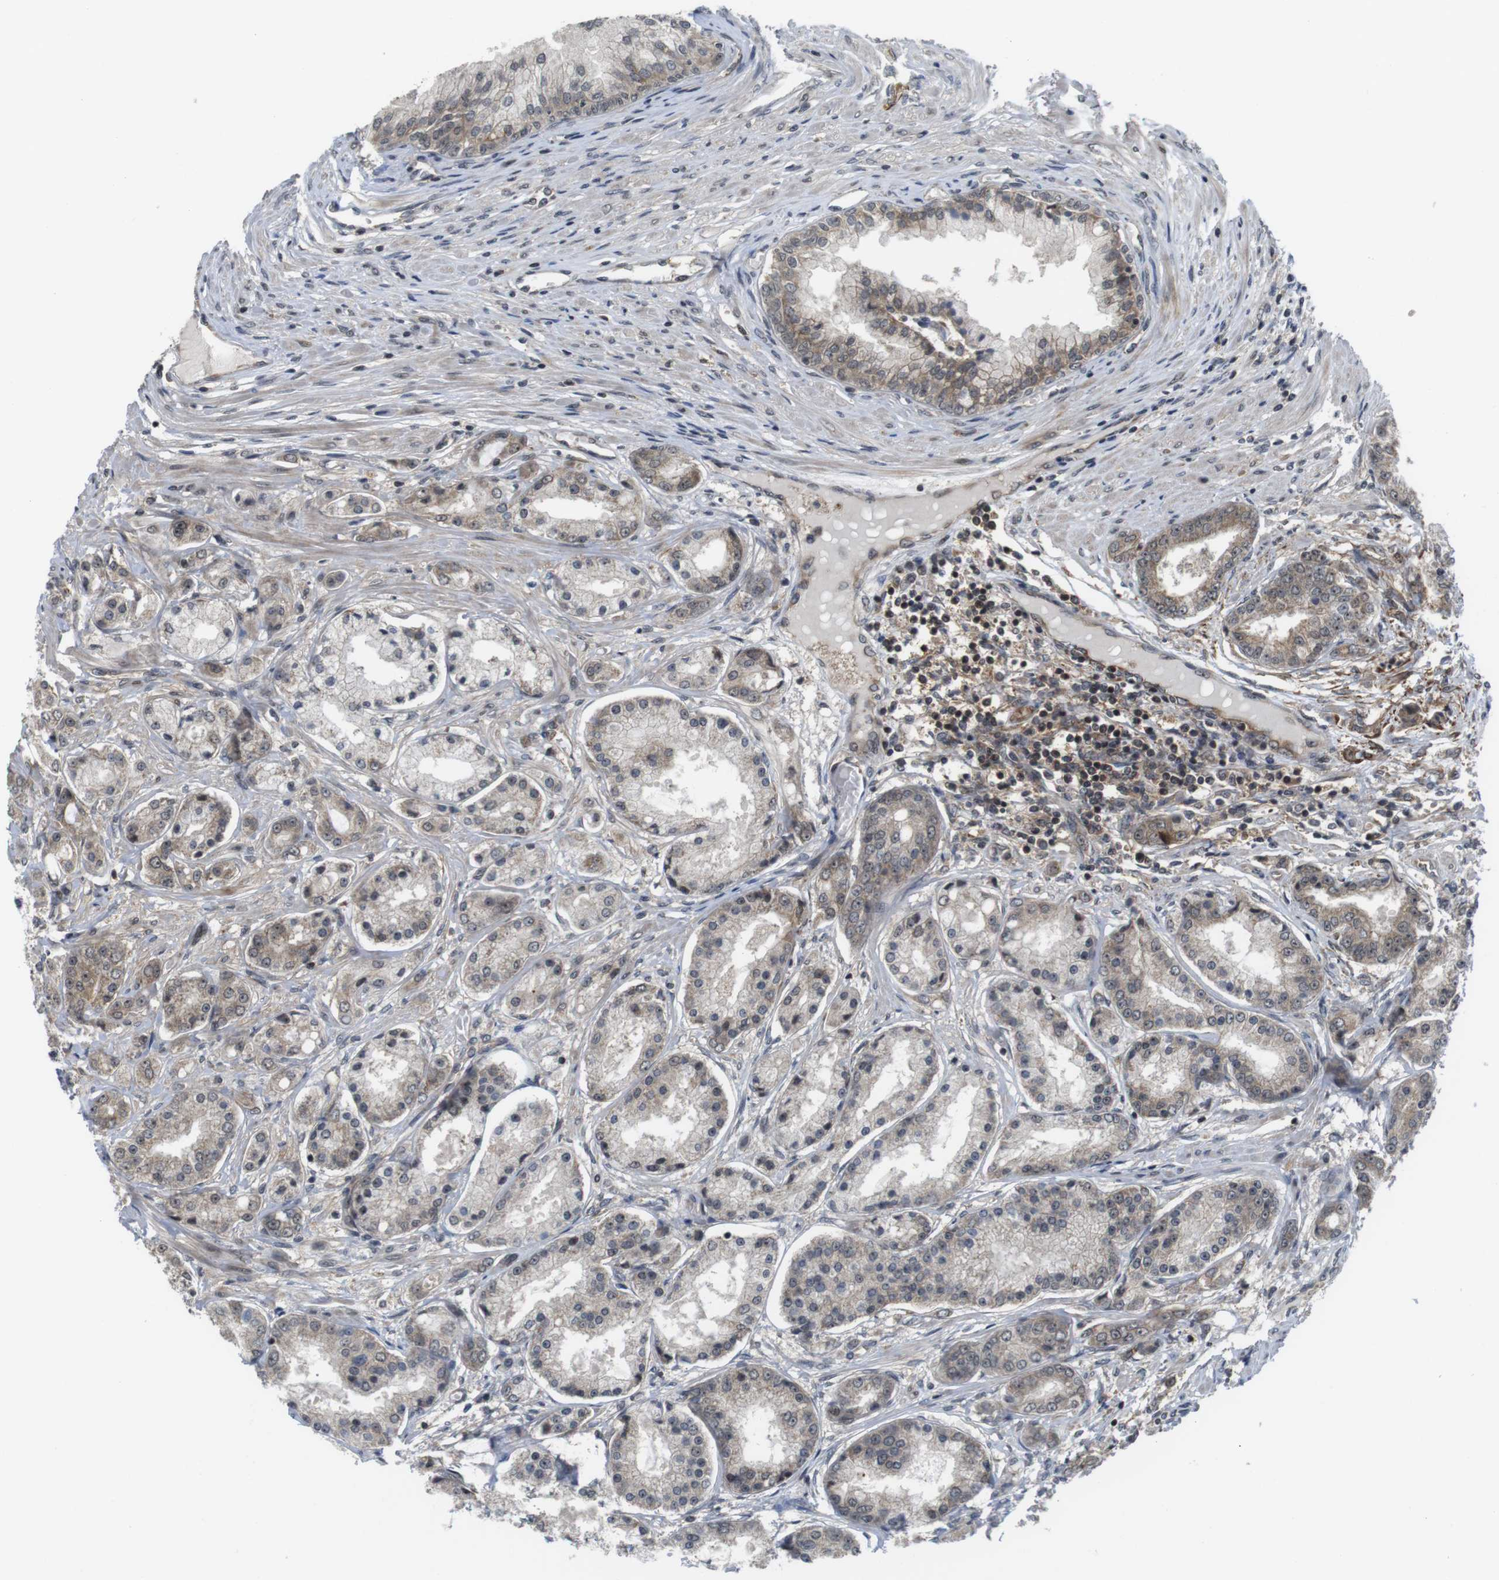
{"staining": {"intensity": "weak", "quantity": ">75%", "location": "cytoplasmic/membranous"}, "tissue": "prostate cancer", "cell_type": "Tumor cells", "image_type": "cancer", "snomed": [{"axis": "morphology", "description": "Adenocarcinoma, High grade"}, {"axis": "topography", "description": "Prostate"}], "caption": "A brown stain labels weak cytoplasmic/membranous expression of a protein in prostate cancer (high-grade adenocarcinoma) tumor cells.", "gene": "CC2D1A", "patient": {"sex": "male", "age": 59}}